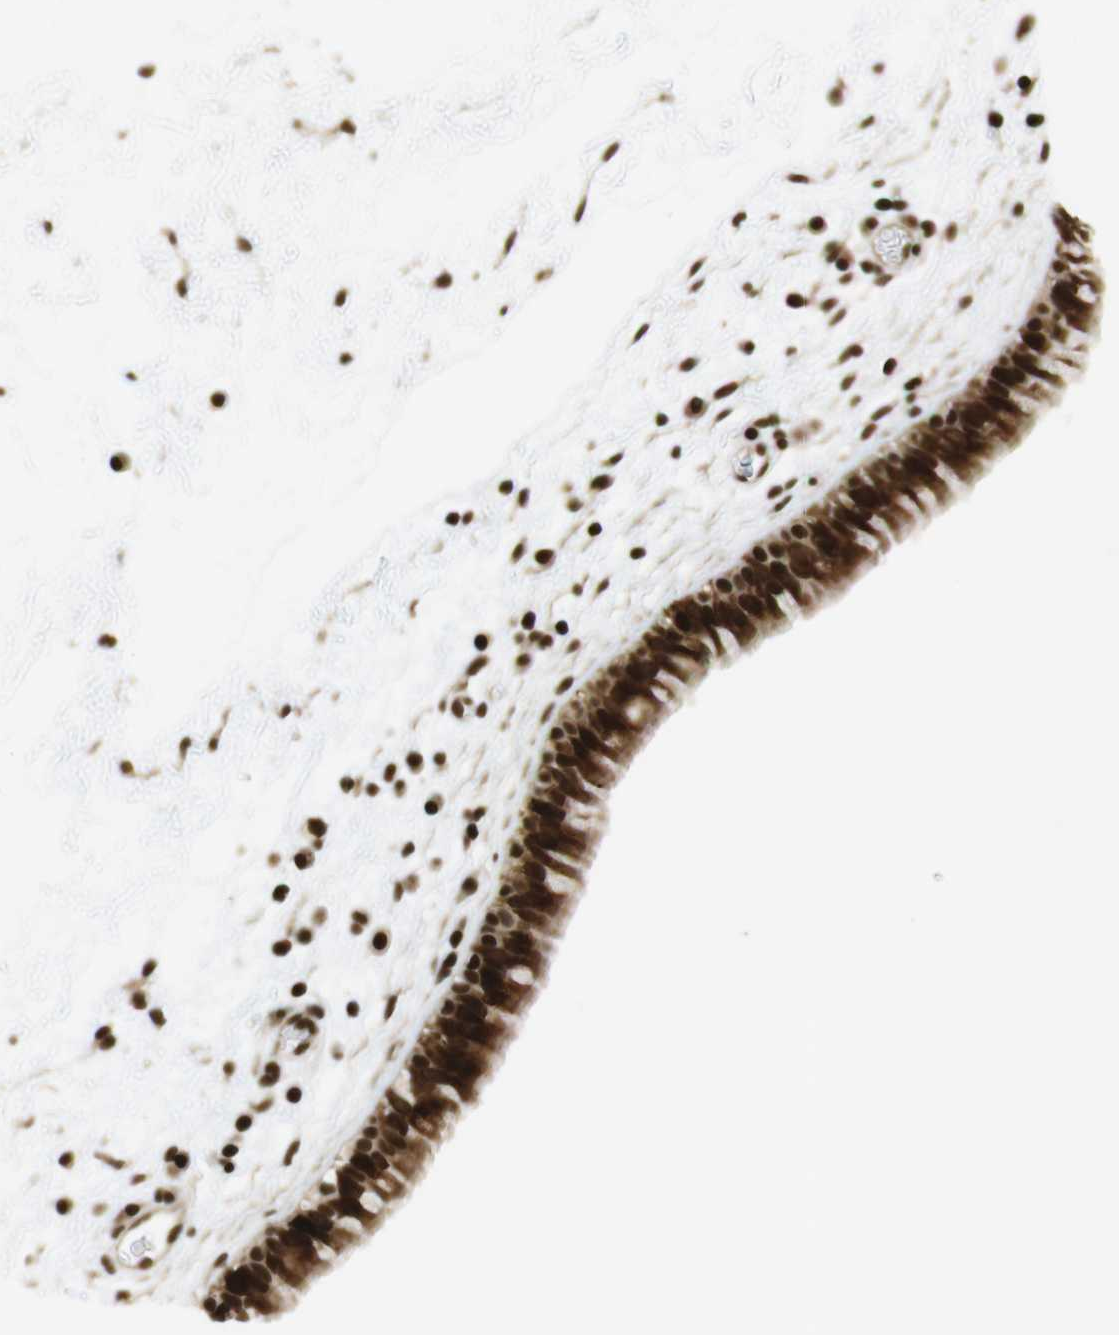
{"staining": {"intensity": "strong", "quantity": ">75%", "location": "cytoplasmic/membranous,nuclear"}, "tissue": "nasopharynx", "cell_type": "Respiratory epithelial cells", "image_type": "normal", "snomed": [{"axis": "morphology", "description": "Normal tissue, NOS"}, {"axis": "morphology", "description": "Inflammation, NOS"}, {"axis": "topography", "description": "Nasopharynx"}], "caption": "Unremarkable nasopharynx was stained to show a protein in brown. There is high levels of strong cytoplasmic/membranous,nuclear staining in about >75% of respiratory epithelial cells. Using DAB (brown) and hematoxylin (blue) stains, captured at high magnification using brightfield microscopy.", "gene": "RUVBL2", "patient": {"sex": "male", "age": 48}}